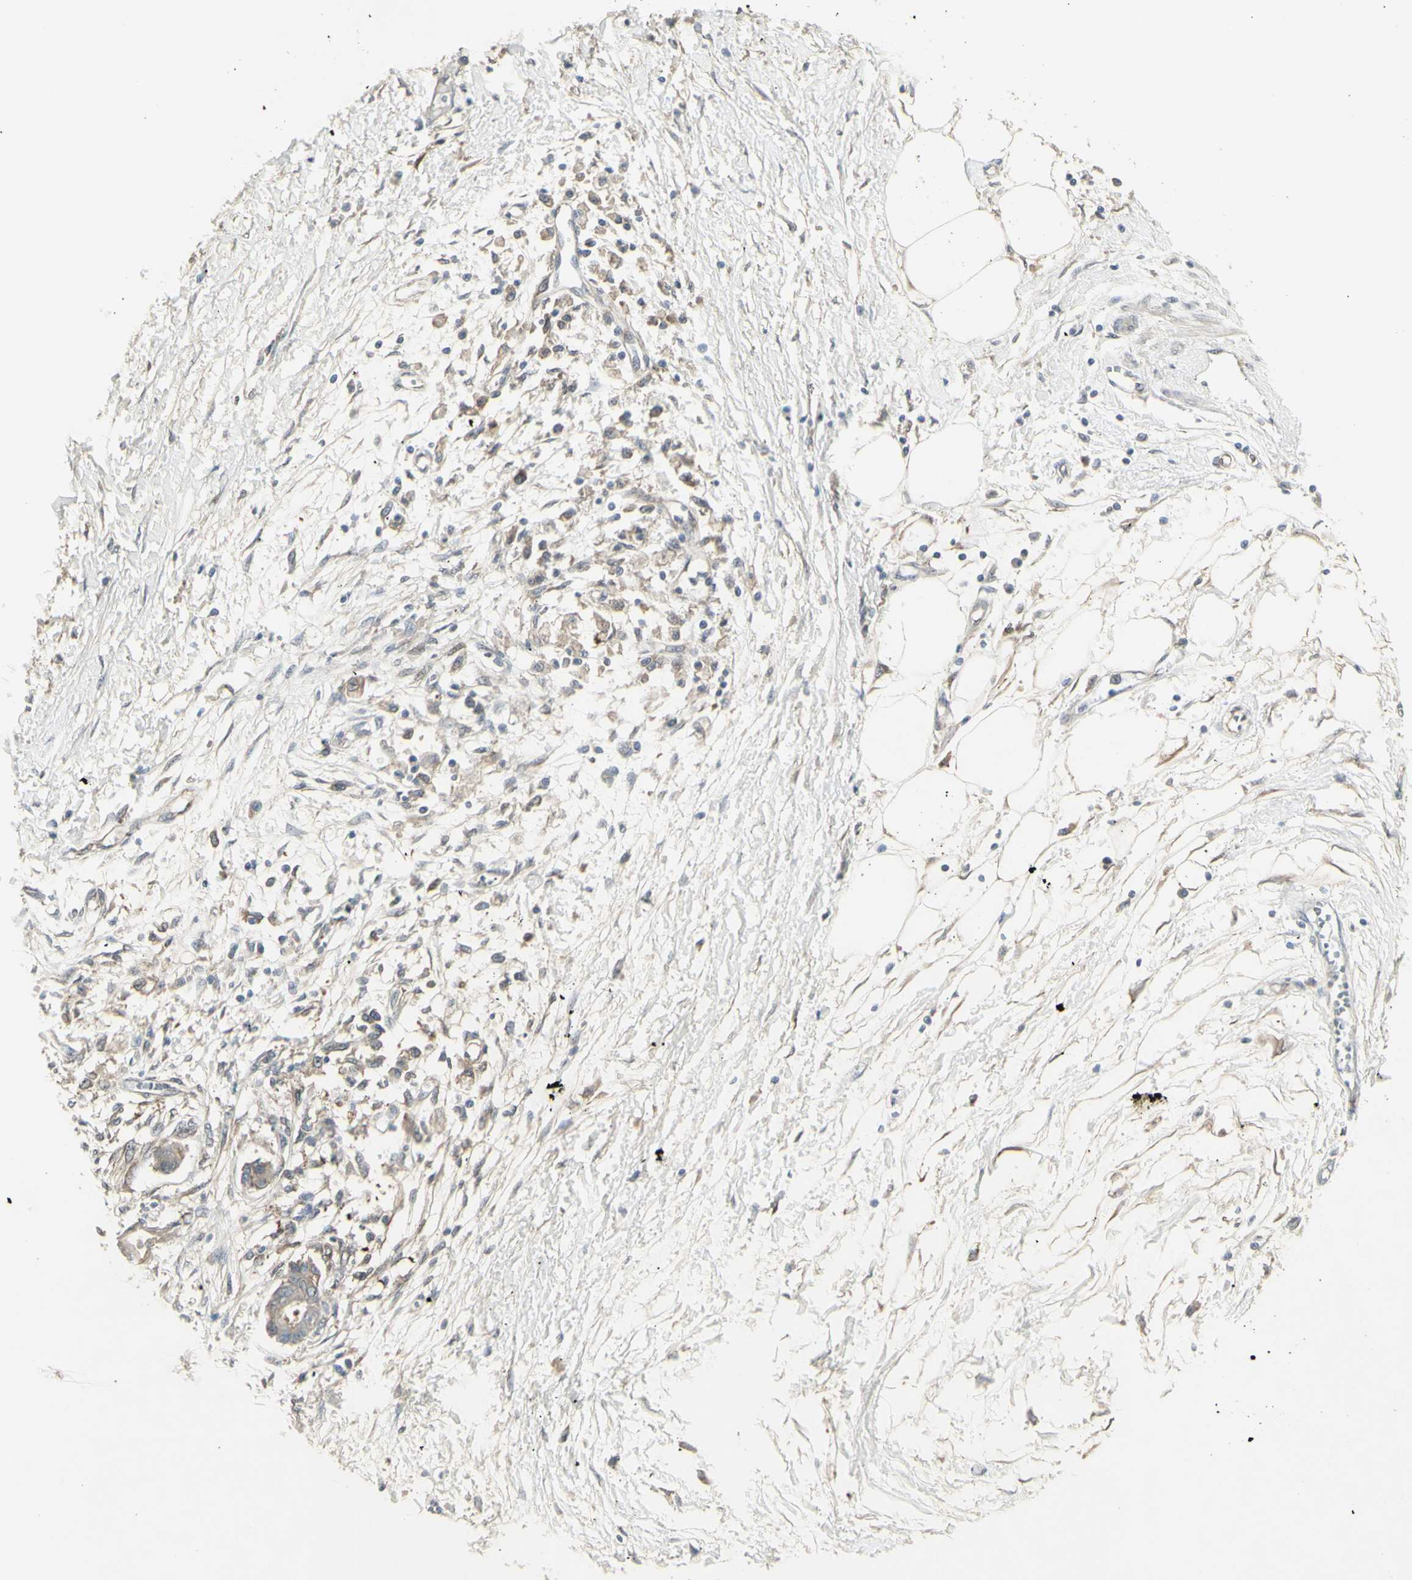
{"staining": {"intensity": "moderate", "quantity": ">75%", "location": "cytoplasmic/membranous"}, "tissue": "pancreatic cancer", "cell_type": "Tumor cells", "image_type": "cancer", "snomed": [{"axis": "morphology", "description": "Adenocarcinoma, NOS"}, {"axis": "topography", "description": "Pancreas"}], "caption": "Protein analysis of adenocarcinoma (pancreatic) tissue displays moderate cytoplasmic/membranous staining in about >75% of tumor cells.", "gene": "CHURC1-FNTB", "patient": {"sex": "male", "age": 56}}